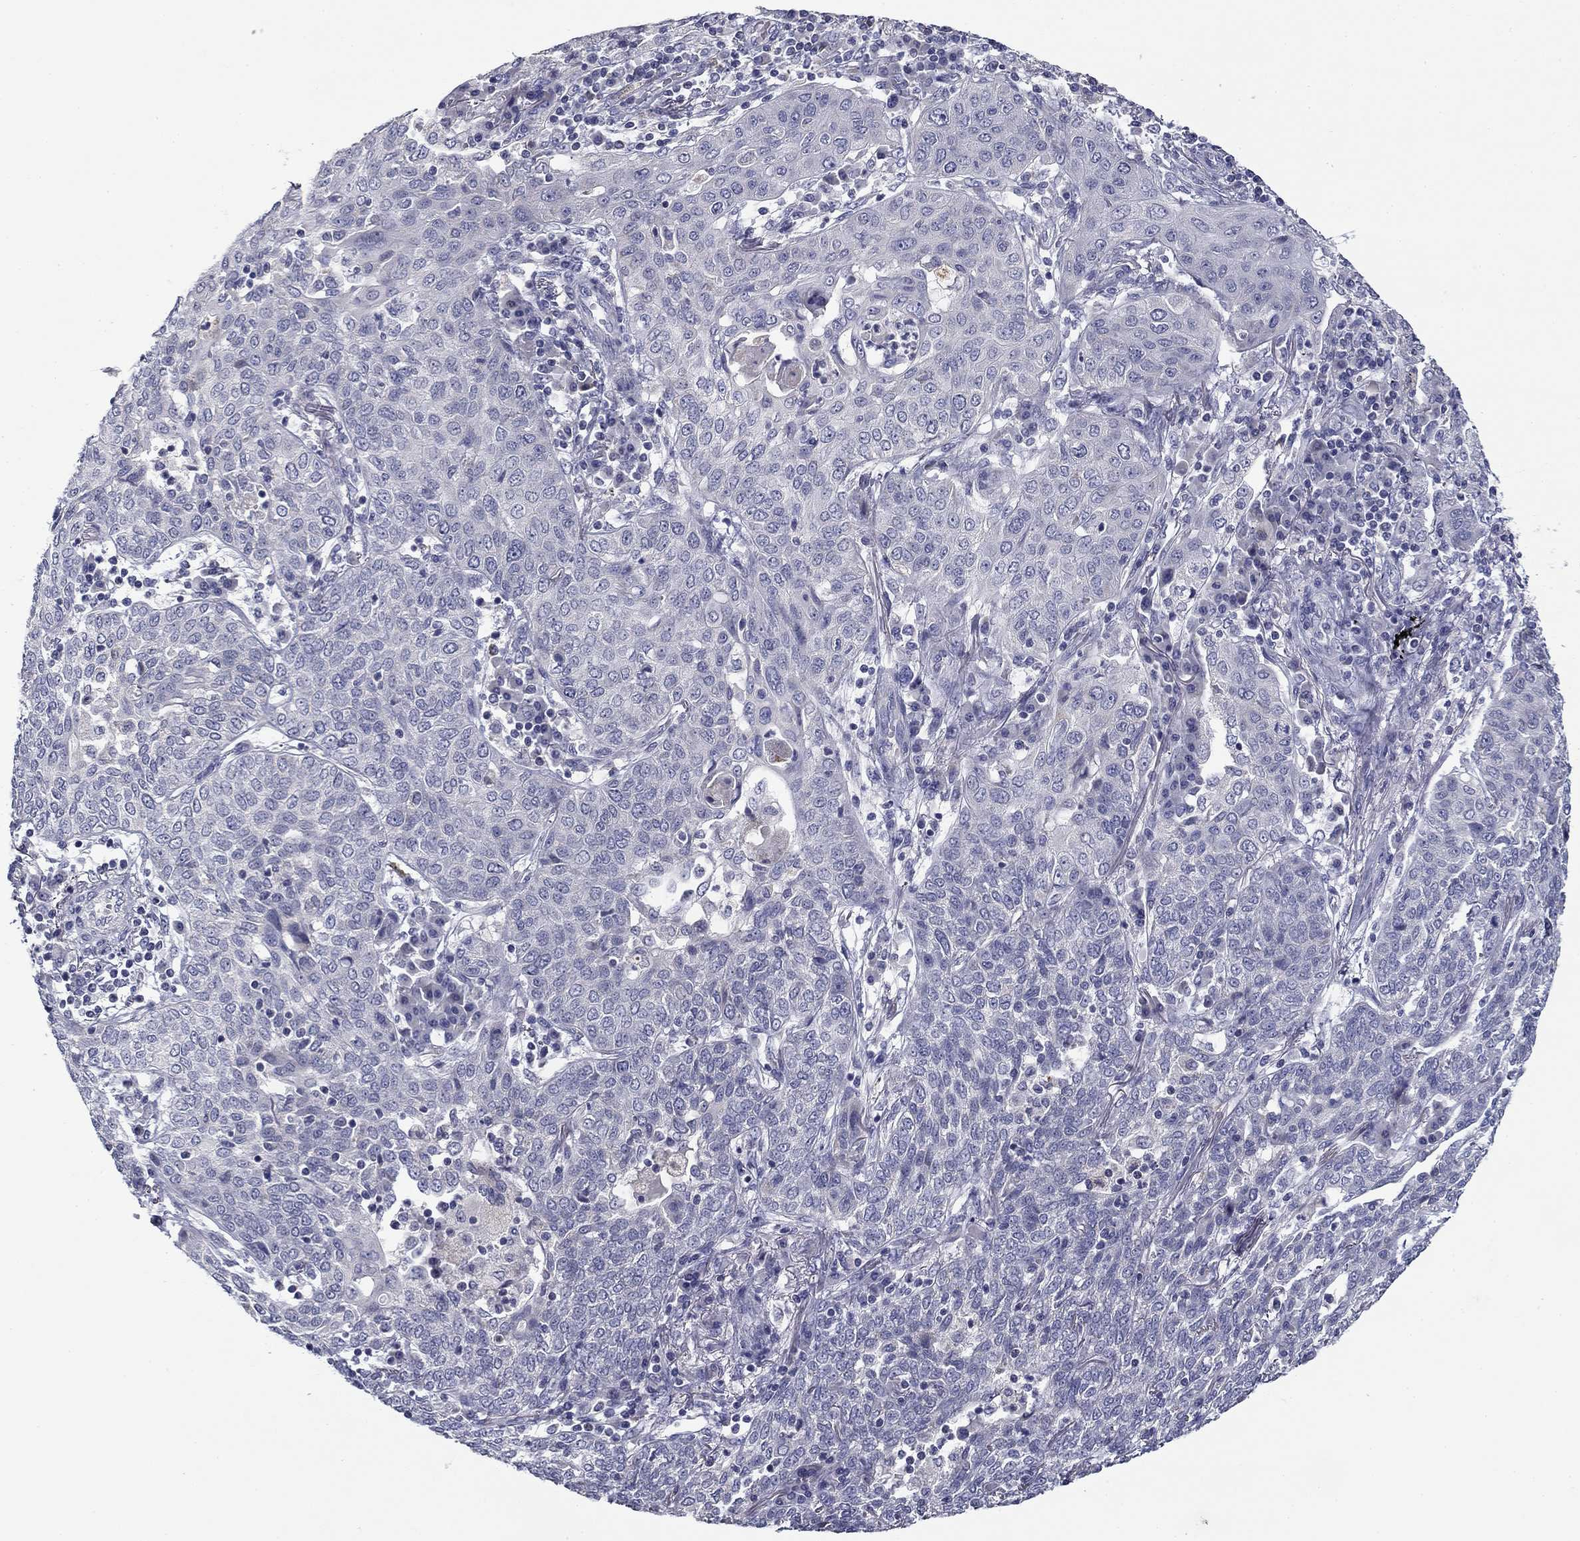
{"staining": {"intensity": "negative", "quantity": "none", "location": "none"}, "tissue": "lung cancer", "cell_type": "Tumor cells", "image_type": "cancer", "snomed": [{"axis": "morphology", "description": "Squamous cell carcinoma, NOS"}, {"axis": "topography", "description": "Lung"}], "caption": "Immunohistochemical staining of human squamous cell carcinoma (lung) displays no significant expression in tumor cells.", "gene": "SPATA7", "patient": {"sex": "female", "age": 70}}